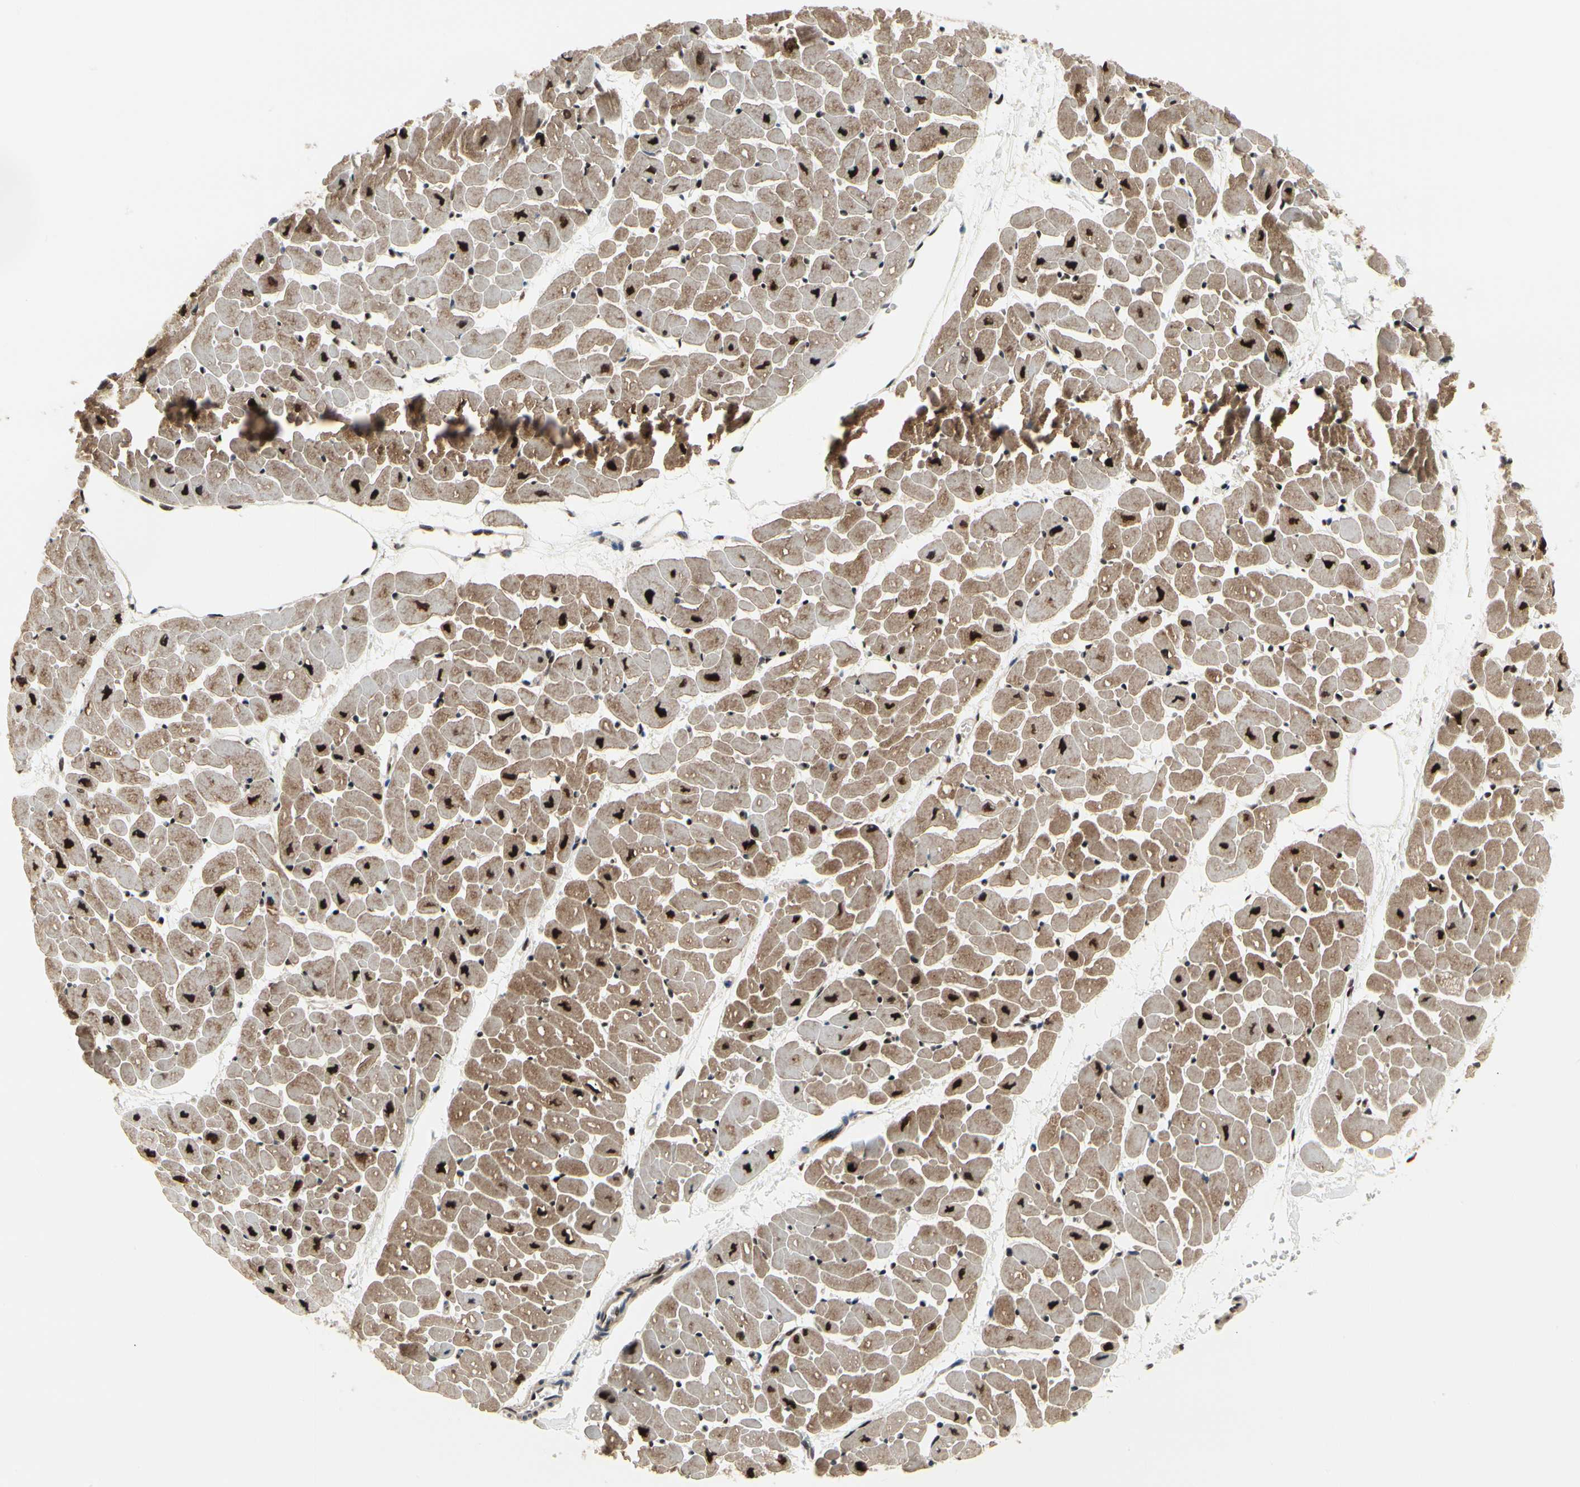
{"staining": {"intensity": "strong", "quantity": ">75%", "location": "cytoplasmic/membranous,nuclear"}, "tissue": "heart muscle", "cell_type": "Cardiomyocytes", "image_type": "normal", "snomed": [{"axis": "morphology", "description": "Normal tissue, NOS"}, {"axis": "topography", "description": "Heart"}], "caption": "An image of human heart muscle stained for a protein shows strong cytoplasmic/membranous,nuclear brown staining in cardiomyocytes. The staining was performed using DAB, with brown indicating positive protein expression. Nuclei are stained blue with hematoxylin.", "gene": "SRSF11", "patient": {"sex": "male", "age": 45}}